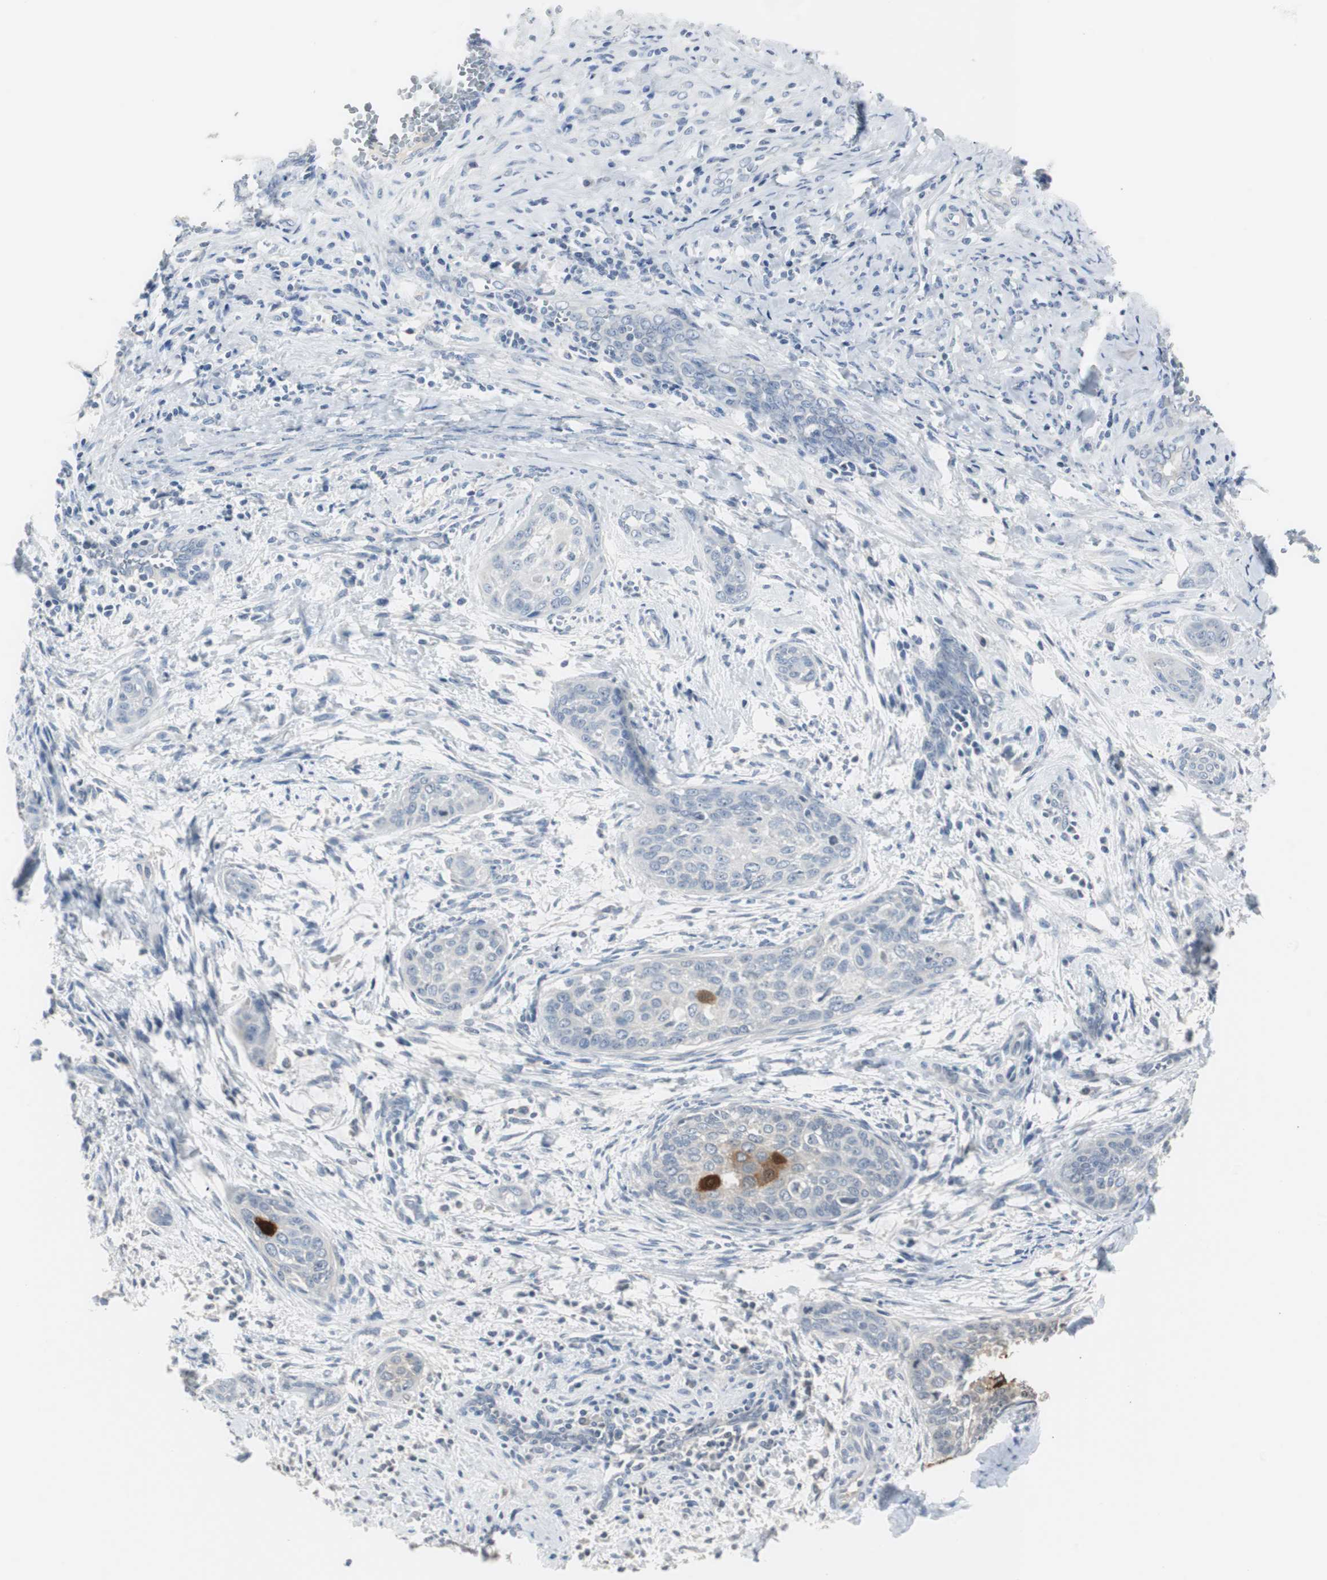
{"staining": {"intensity": "strong", "quantity": "<25%", "location": "cytoplasmic/membranous,nuclear"}, "tissue": "cervical cancer", "cell_type": "Tumor cells", "image_type": "cancer", "snomed": [{"axis": "morphology", "description": "Squamous cell carcinoma, NOS"}, {"axis": "topography", "description": "Cervix"}], "caption": "Immunohistochemistry (IHC) histopathology image of neoplastic tissue: cervical squamous cell carcinoma stained using IHC reveals medium levels of strong protein expression localized specifically in the cytoplasmic/membranous and nuclear of tumor cells, appearing as a cytoplasmic/membranous and nuclear brown color.", "gene": "S100A7", "patient": {"sex": "female", "age": 33}}